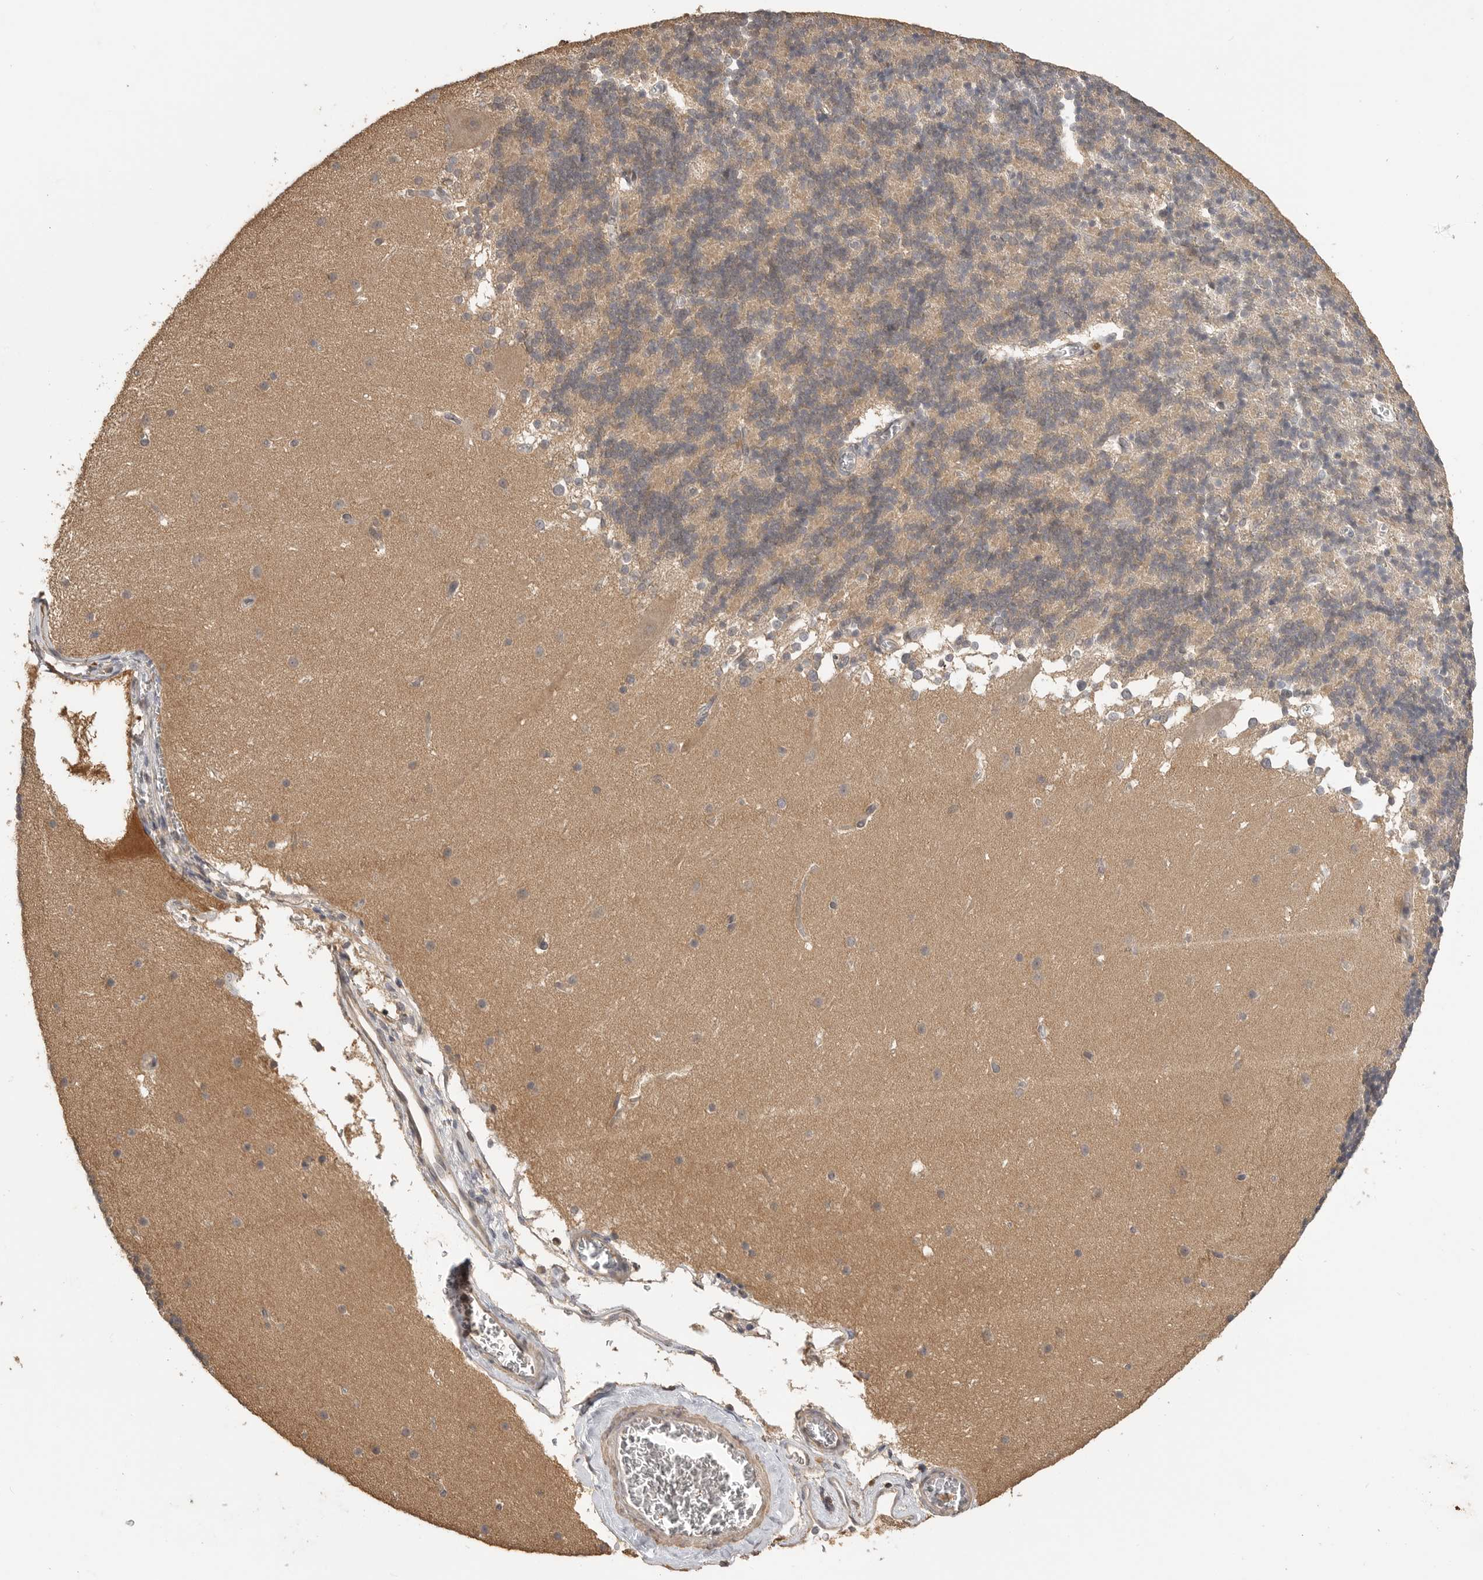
{"staining": {"intensity": "weak", "quantity": ">75%", "location": "cytoplasmic/membranous"}, "tissue": "cerebellum", "cell_type": "Cells in granular layer", "image_type": "normal", "snomed": [{"axis": "morphology", "description": "Normal tissue, NOS"}, {"axis": "topography", "description": "Cerebellum"}], "caption": "Brown immunohistochemical staining in normal human cerebellum exhibits weak cytoplasmic/membranous staining in about >75% of cells in granular layer.", "gene": "MAP2K1", "patient": {"sex": "female", "age": 19}}